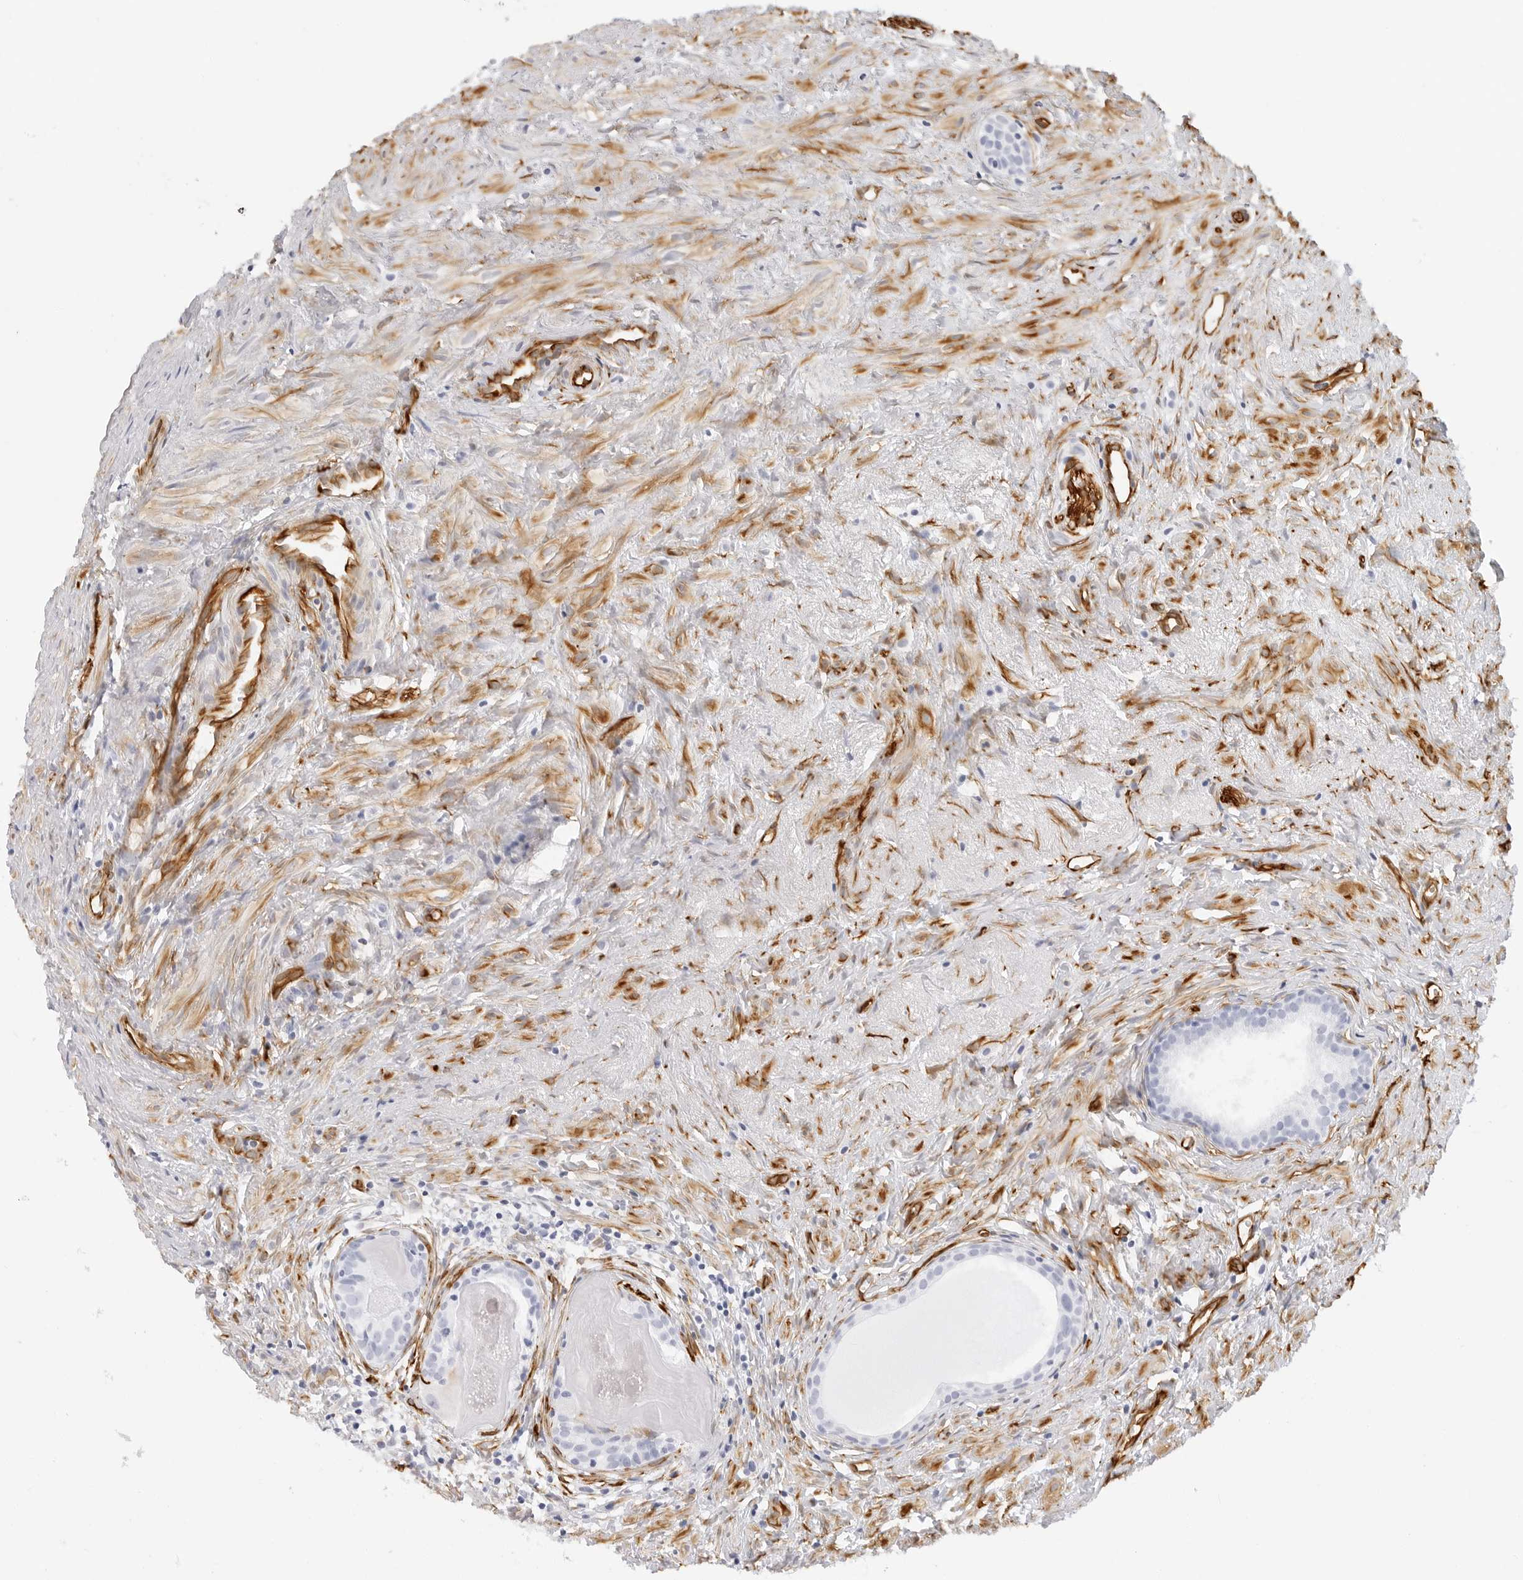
{"staining": {"intensity": "negative", "quantity": "none", "location": "none"}, "tissue": "prostate cancer", "cell_type": "Tumor cells", "image_type": "cancer", "snomed": [{"axis": "morphology", "description": "Adenocarcinoma, Low grade"}, {"axis": "topography", "description": "Prostate"}], "caption": "The micrograph reveals no significant positivity in tumor cells of prostate cancer (low-grade adenocarcinoma). The staining was performed using DAB to visualize the protein expression in brown, while the nuclei were stained in blue with hematoxylin (Magnification: 20x).", "gene": "NES", "patient": {"sex": "male", "age": 88}}